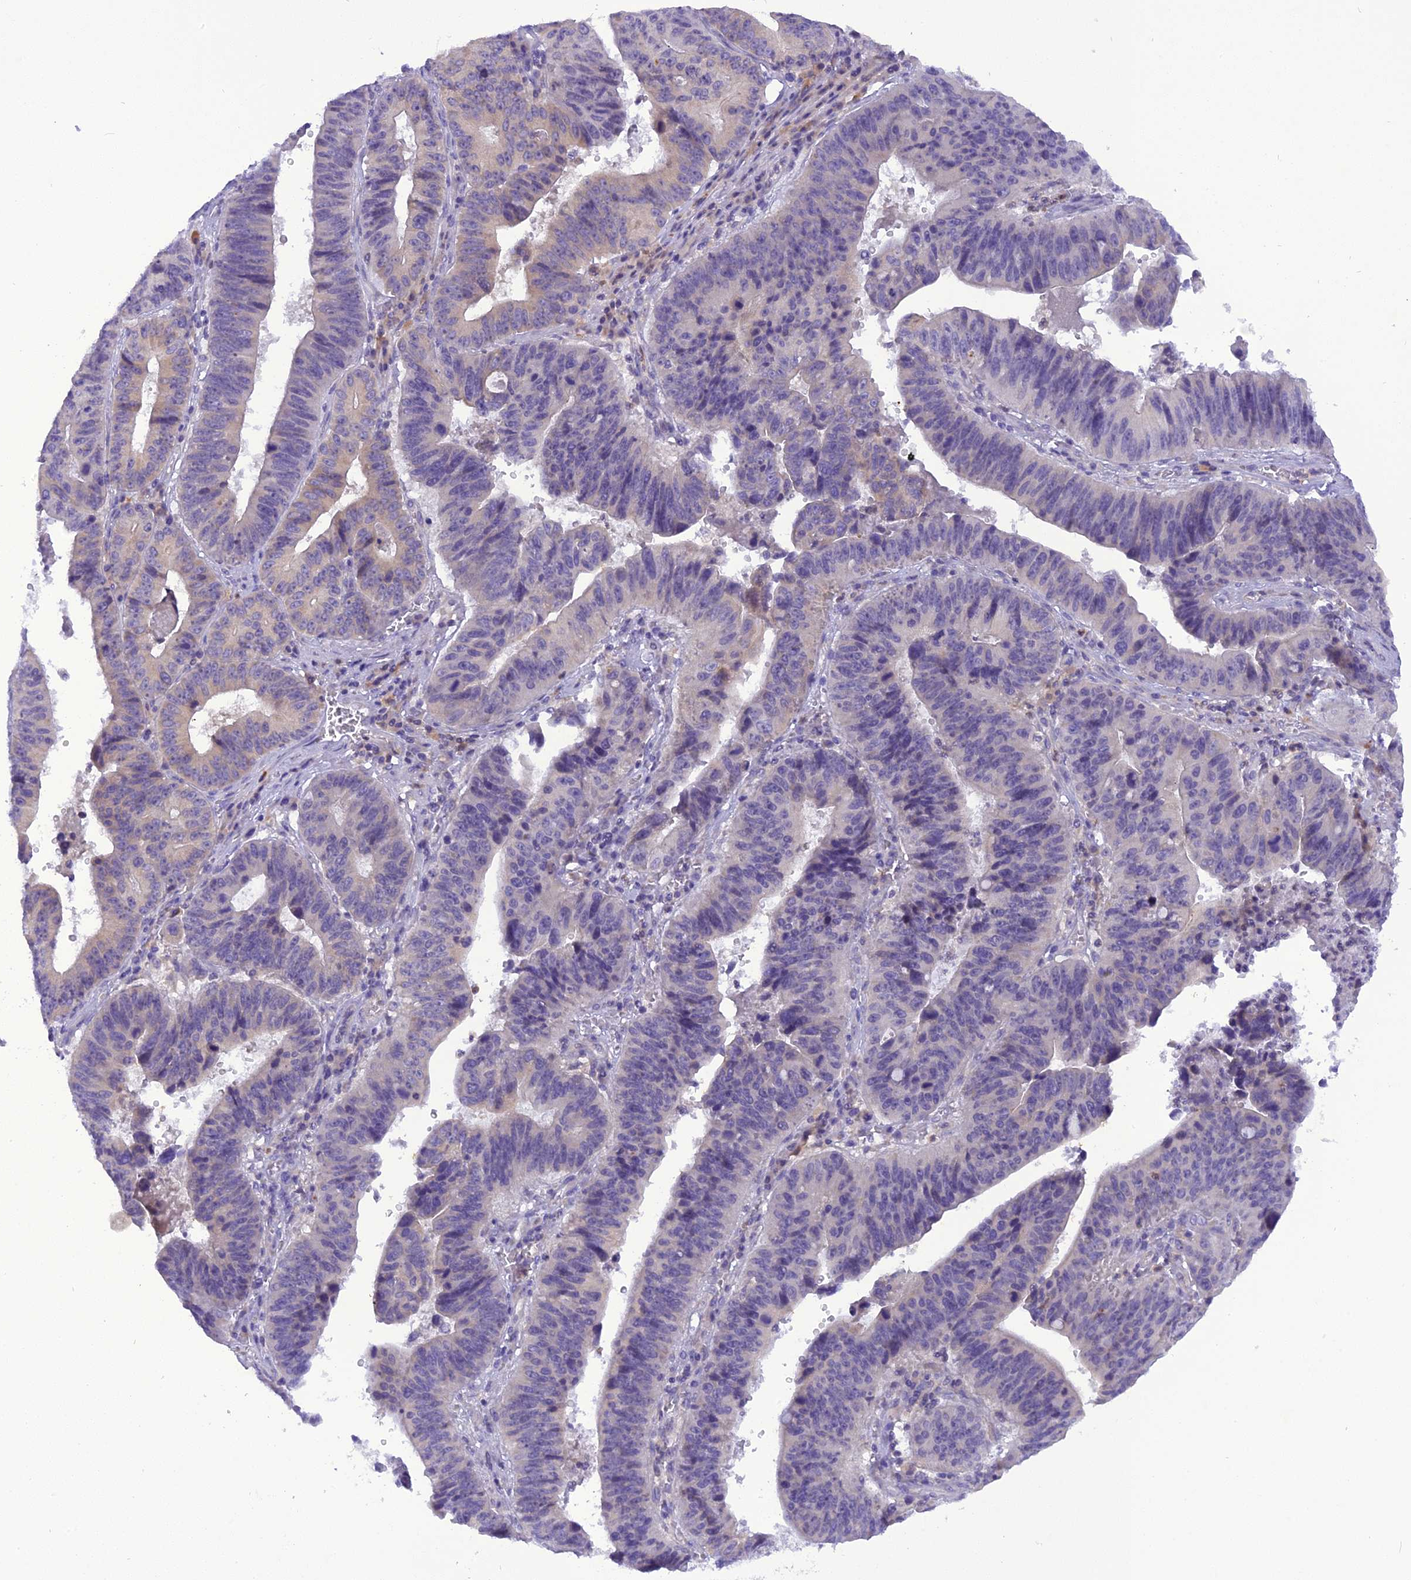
{"staining": {"intensity": "weak", "quantity": "<25%", "location": "cytoplasmic/membranous"}, "tissue": "stomach cancer", "cell_type": "Tumor cells", "image_type": "cancer", "snomed": [{"axis": "morphology", "description": "Adenocarcinoma, NOS"}, {"axis": "topography", "description": "Stomach"}], "caption": "Adenocarcinoma (stomach) stained for a protein using immunohistochemistry (IHC) exhibits no positivity tumor cells.", "gene": "TRIM3", "patient": {"sex": "male", "age": 59}}